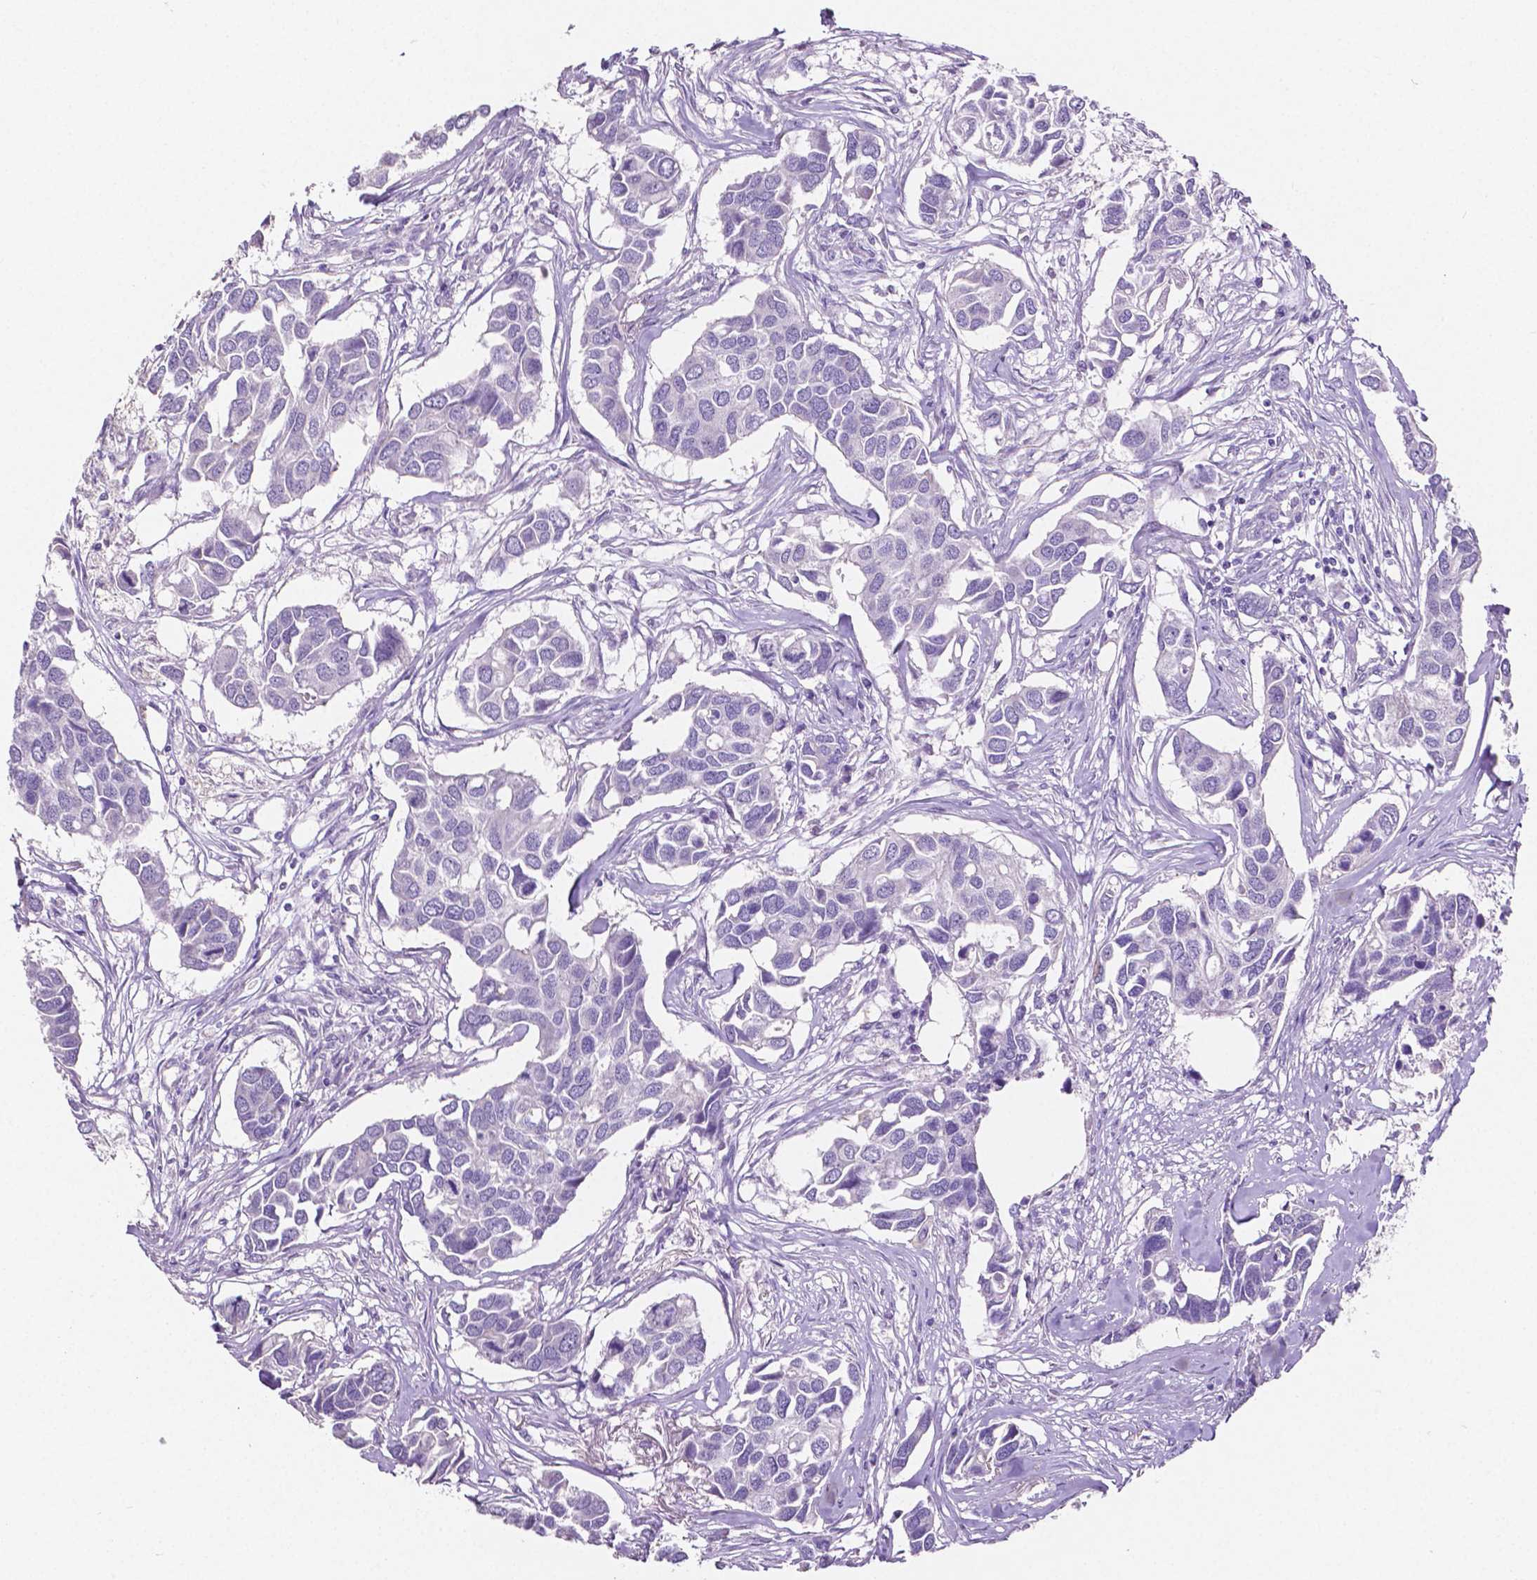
{"staining": {"intensity": "negative", "quantity": "none", "location": "none"}, "tissue": "breast cancer", "cell_type": "Tumor cells", "image_type": "cancer", "snomed": [{"axis": "morphology", "description": "Duct carcinoma"}, {"axis": "topography", "description": "Breast"}], "caption": "This histopathology image is of breast cancer stained with IHC to label a protein in brown with the nuclei are counter-stained blue. There is no staining in tumor cells.", "gene": "SLC22A2", "patient": {"sex": "female", "age": 83}}